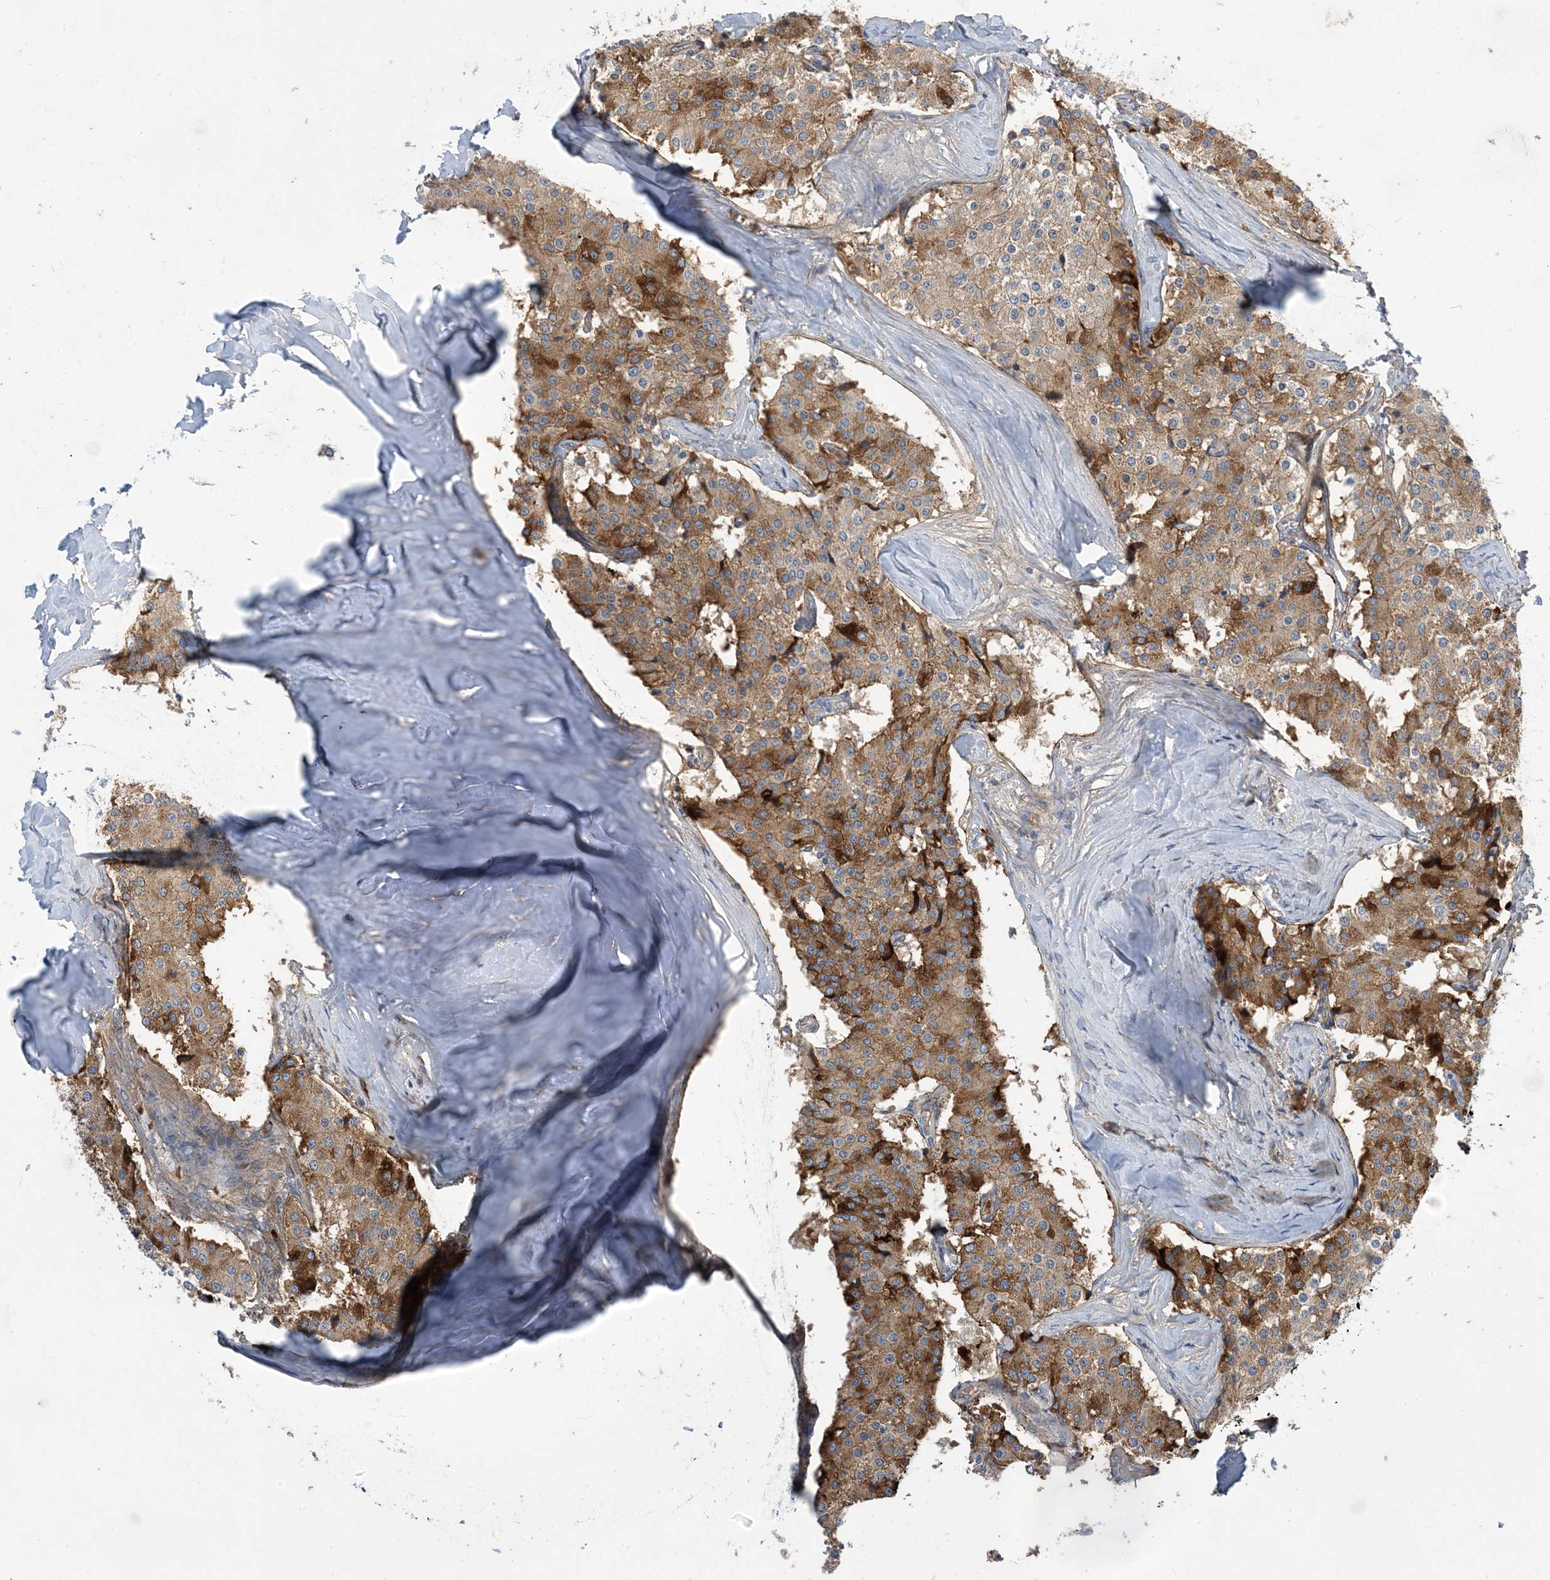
{"staining": {"intensity": "strong", "quantity": ">75%", "location": "cytoplasmic/membranous"}, "tissue": "carcinoid", "cell_type": "Tumor cells", "image_type": "cancer", "snomed": [{"axis": "morphology", "description": "Carcinoid, malignant, NOS"}, {"axis": "topography", "description": "Colon"}], "caption": "Protein staining of carcinoid tissue displays strong cytoplasmic/membranous expression in approximately >75% of tumor cells.", "gene": "AOC1", "patient": {"sex": "female", "age": 52}}